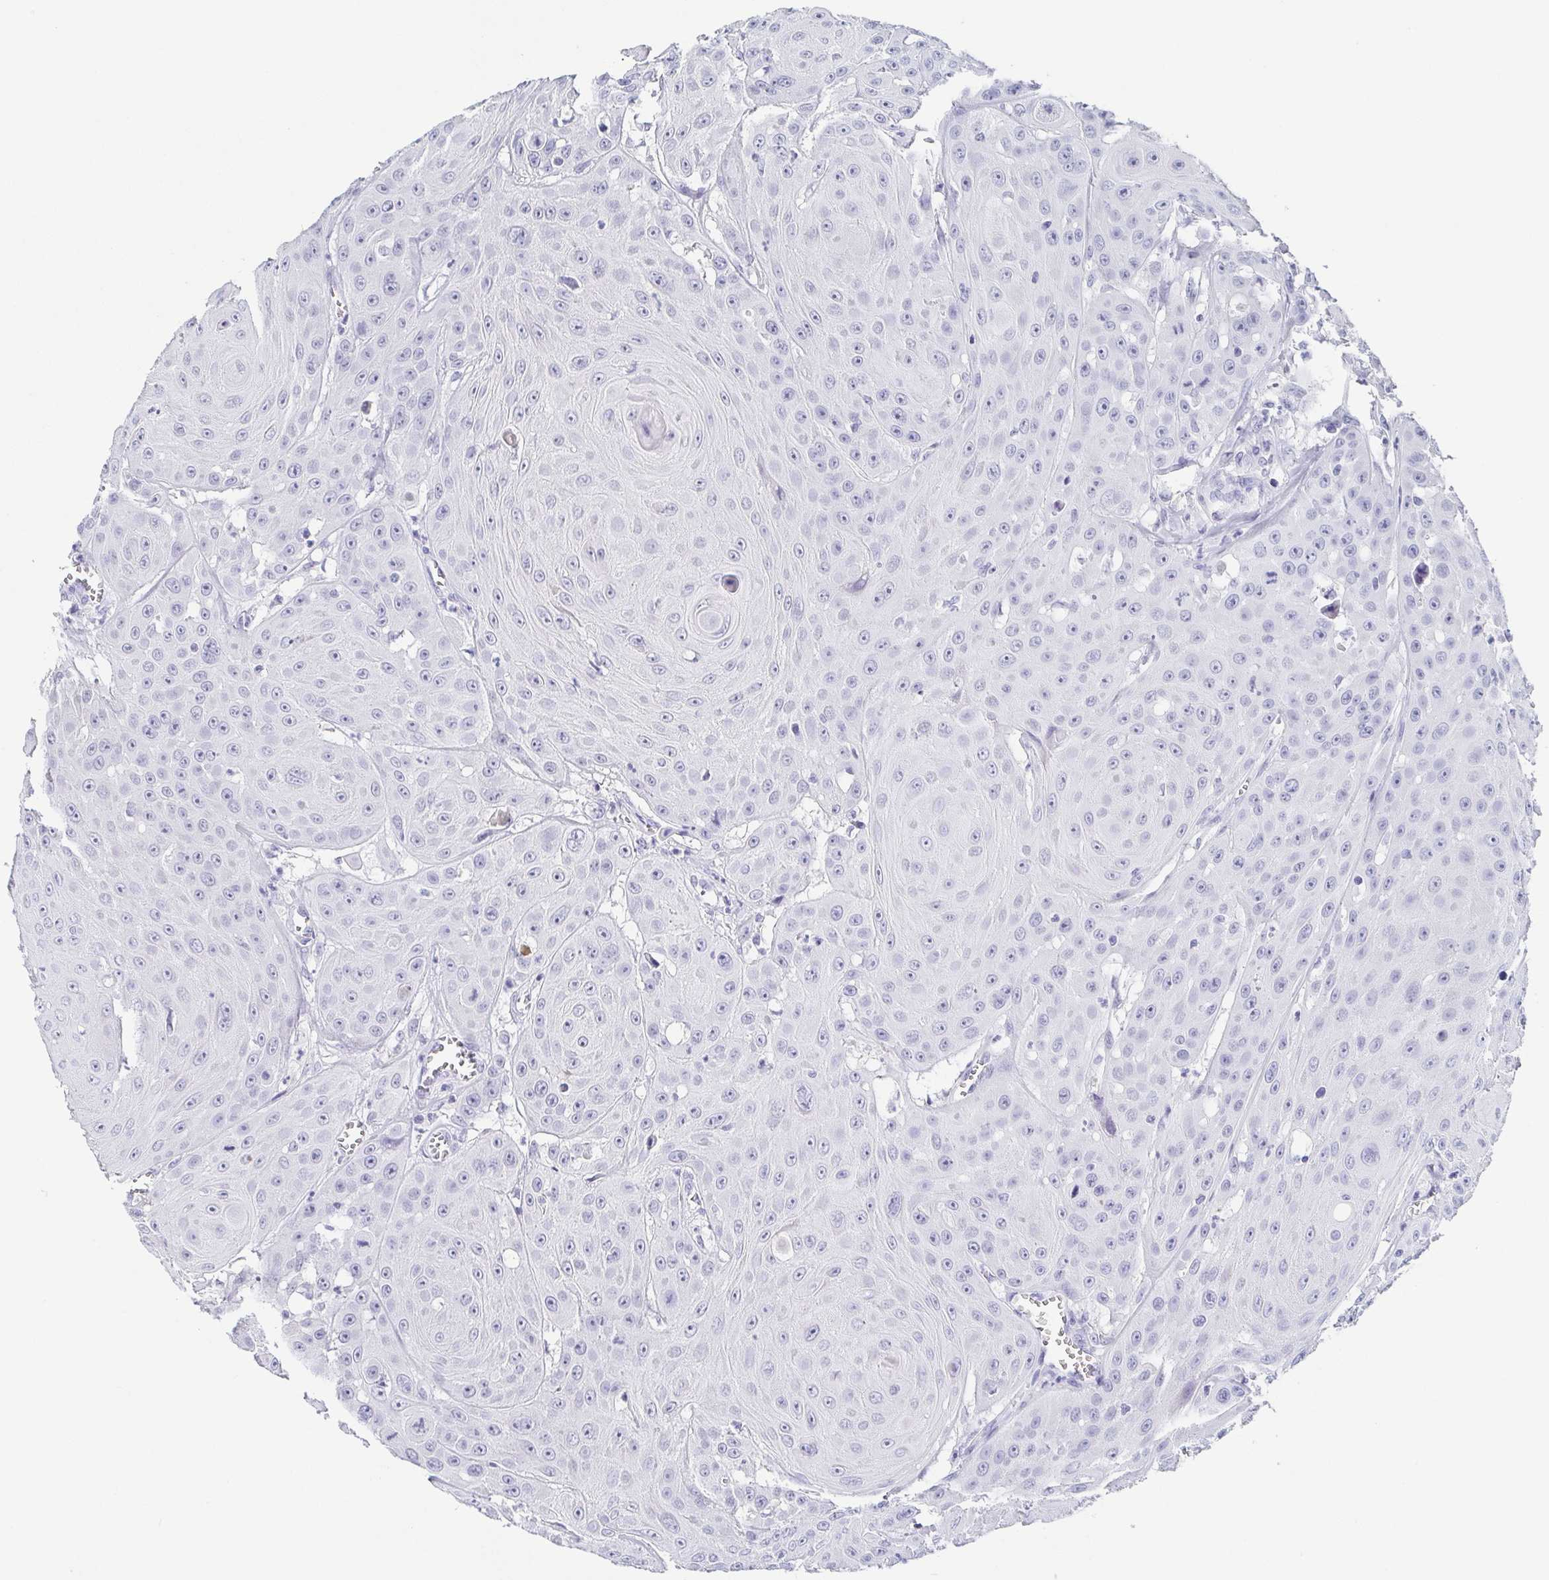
{"staining": {"intensity": "negative", "quantity": "none", "location": "none"}, "tissue": "head and neck cancer", "cell_type": "Tumor cells", "image_type": "cancer", "snomed": [{"axis": "morphology", "description": "Squamous cell carcinoma, NOS"}, {"axis": "topography", "description": "Oral tissue"}, {"axis": "topography", "description": "Head-Neck"}], "caption": "DAB immunohistochemical staining of human head and neck squamous cell carcinoma shows no significant staining in tumor cells.", "gene": "ITLN1", "patient": {"sex": "male", "age": 81}}